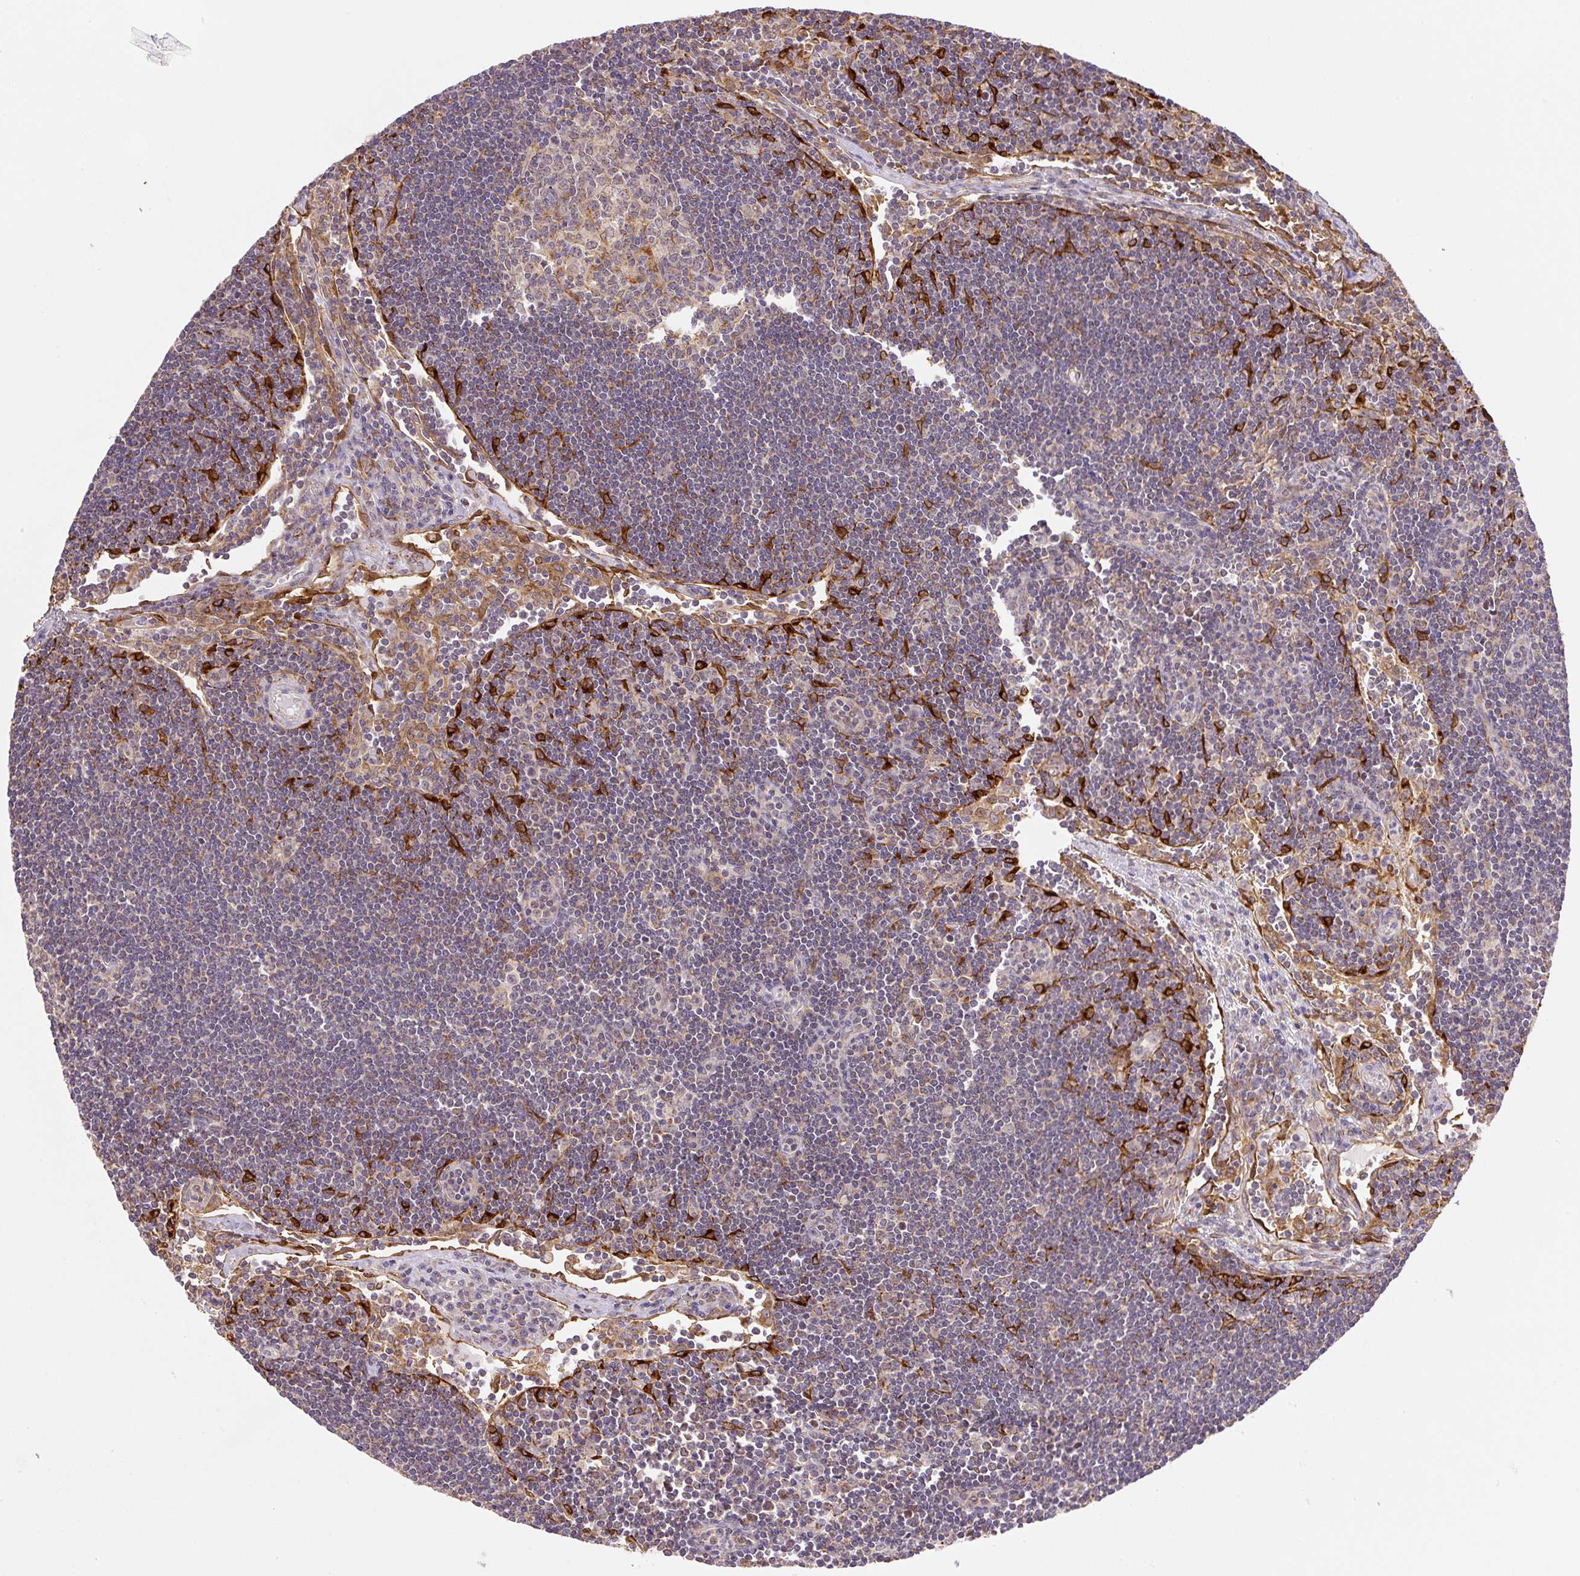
{"staining": {"intensity": "negative", "quantity": "none", "location": "none"}, "tissue": "lymph node", "cell_type": "Germinal center cells", "image_type": "normal", "snomed": [{"axis": "morphology", "description": "Normal tissue, NOS"}, {"axis": "topography", "description": "Lymph node"}], "caption": "This micrograph is of unremarkable lymph node stained with IHC to label a protein in brown with the nuclei are counter-stained blue. There is no expression in germinal center cells. (DAB immunohistochemistry with hematoxylin counter stain).", "gene": "PLA2G4A", "patient": {"sex": "female", "age": 29}}